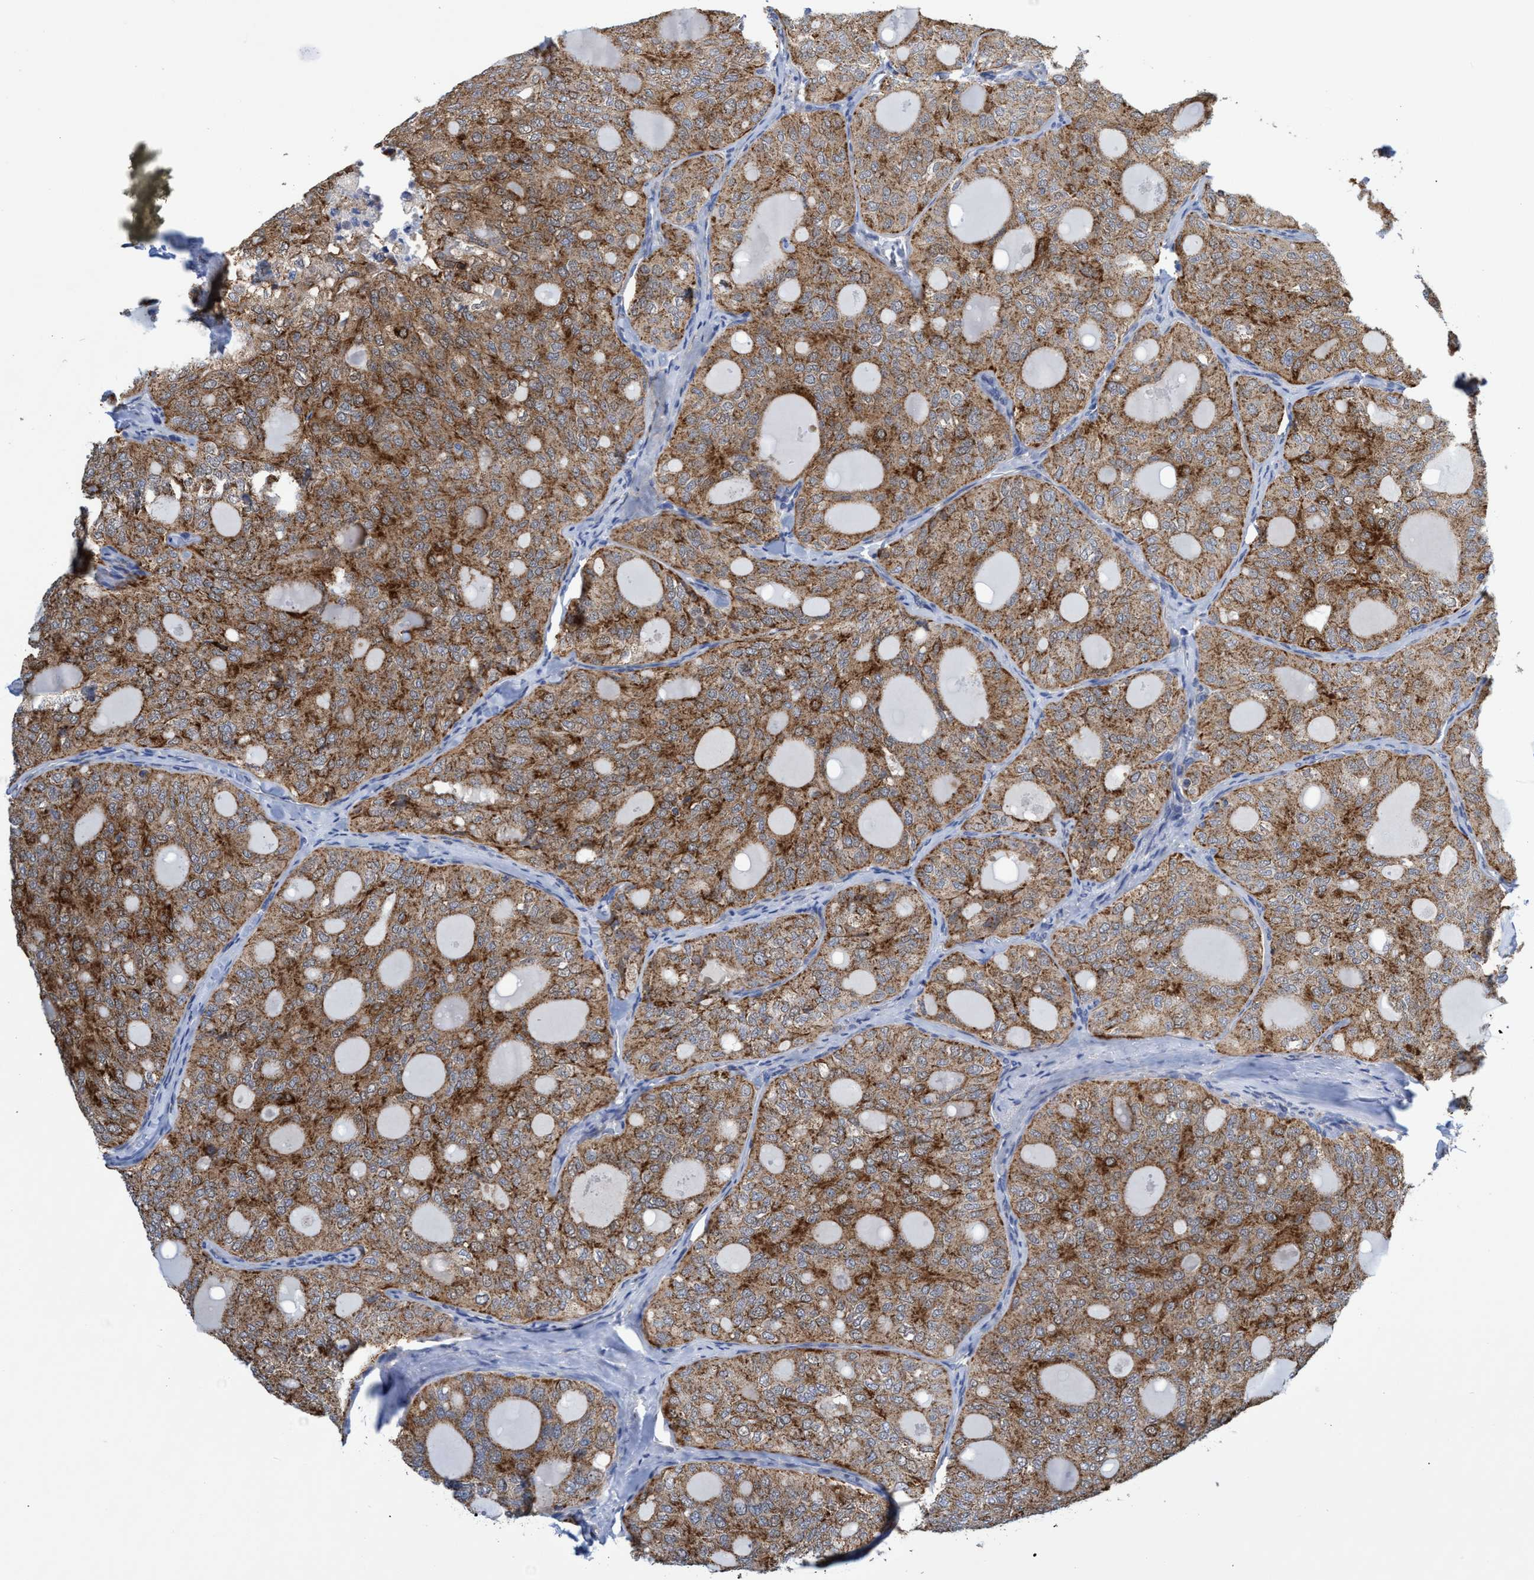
{"staining": {"intensity": "moderate", "quantity": ">75%", "location": "cytoplasmic/membranous"}, "tissue": "thyroid cancer", "cell_type": "Tumor cells", "image_type": "cancer", "snomed": [{"axis": "morphology", "description": "Follicular adenoma carcinoma, NOS"}, {"axis": "topography", "description": "Thyroid gland"}], "caption": "High-magnification brightfield microscopy of thyroid cancer stained with DAB (brown) and counterstained with hematoxylin (blue). tumor cells exhibit moderate cytoplasmic/membranous positivity is appreciated in approximately>75% of cells.", "gene": "CRYZ", "patient": {"sex": "male", "age": 75}}